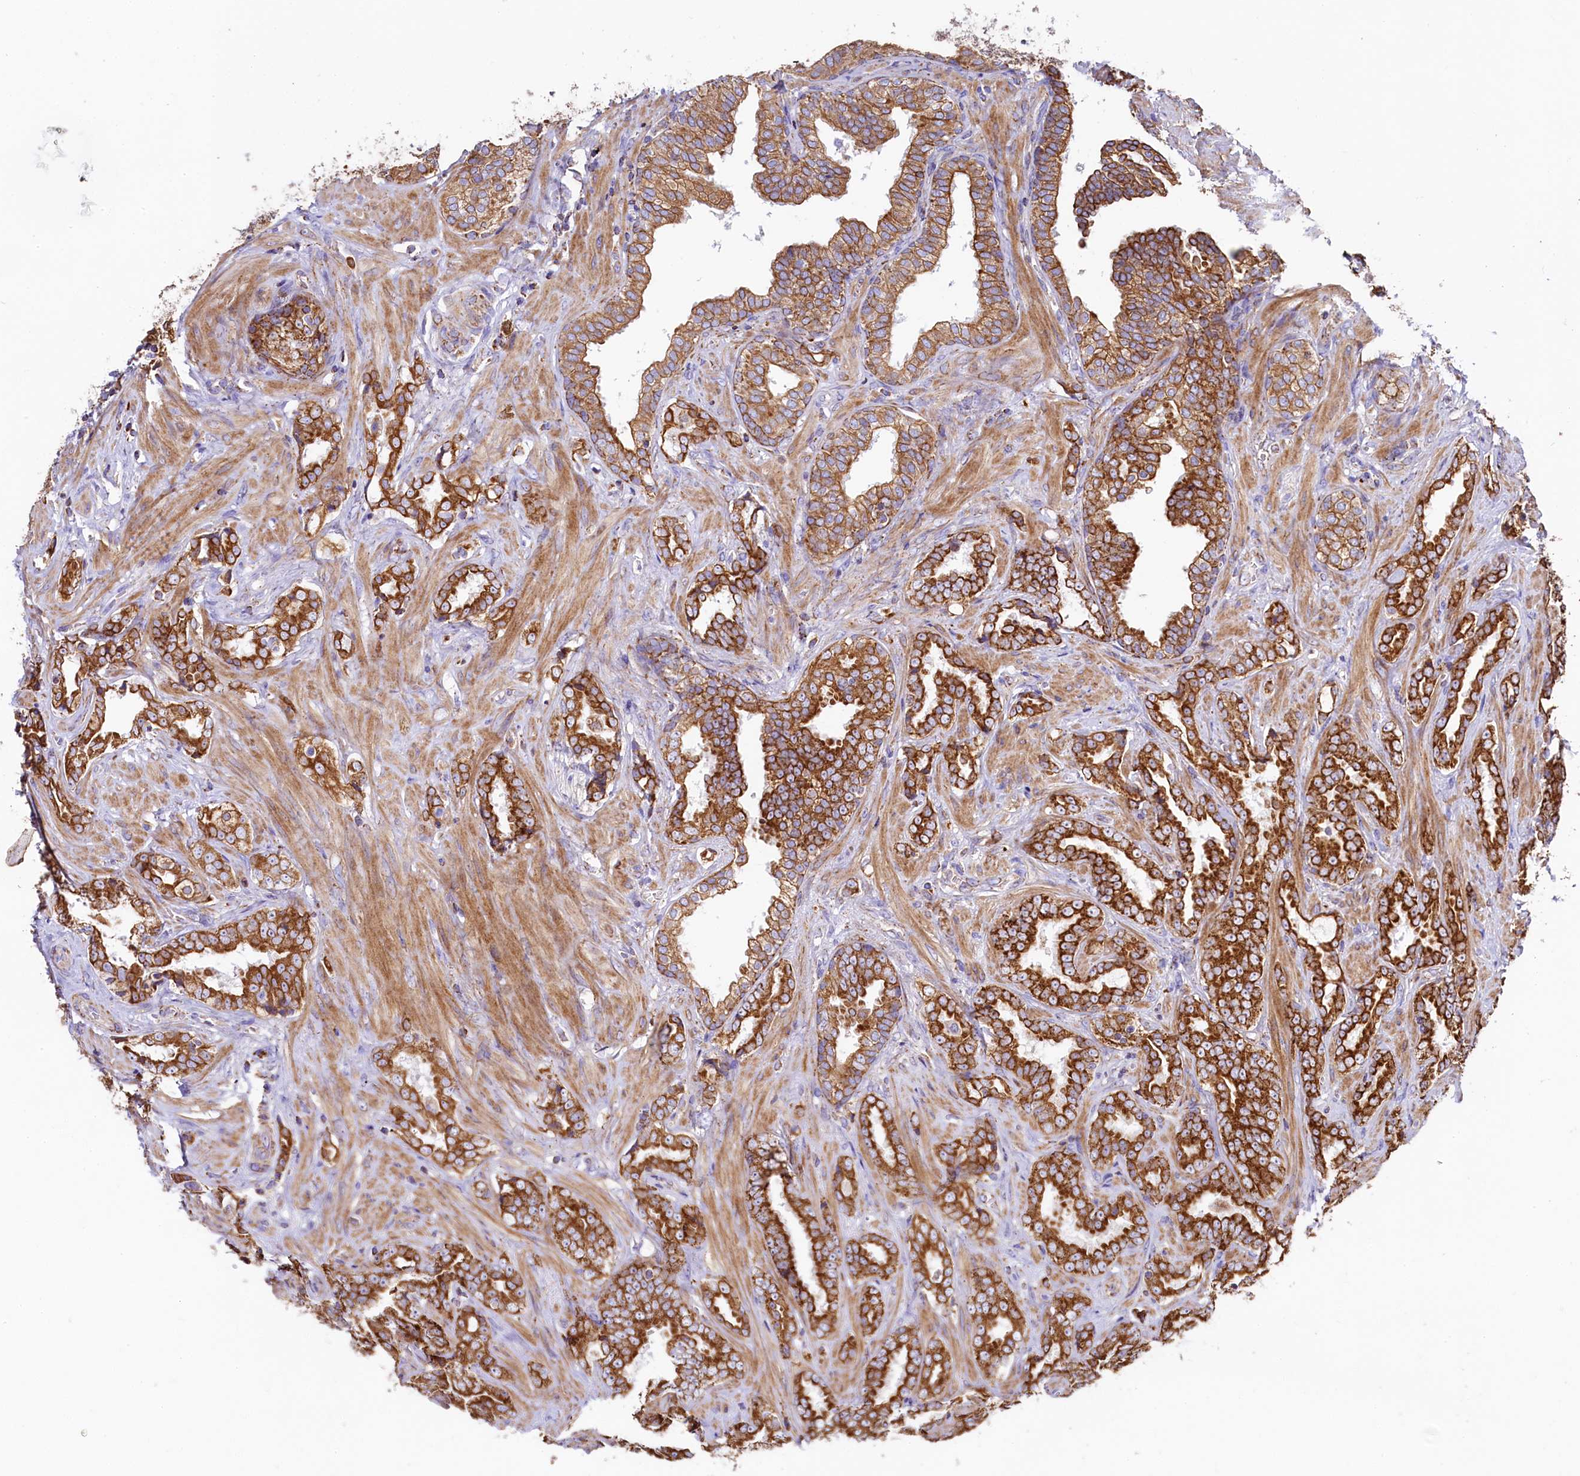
{"staining": {"intensity": "strong", "quantity": ">75%", "location": "cytoplasmic/membranous"}, "tissue": "prostate cancer", "cell_type": "Tumor cells", "image_type": "cancer", "snomed": [{"axis": "morphology", "description": "Adenocarcinoma, High grade"}, {"axis": "topography", "description": "Prostate and seminal vesicle, NOS"}], "caption": "Strong cytoplasmic/membranous positivity for a protein is identified in about >75% of tumor cells of prostate cancer (adenocarcinoma (high-grade)) using IHC.", "gene": "CLYBL", "patient": {"sex": "male", "age": 67}}